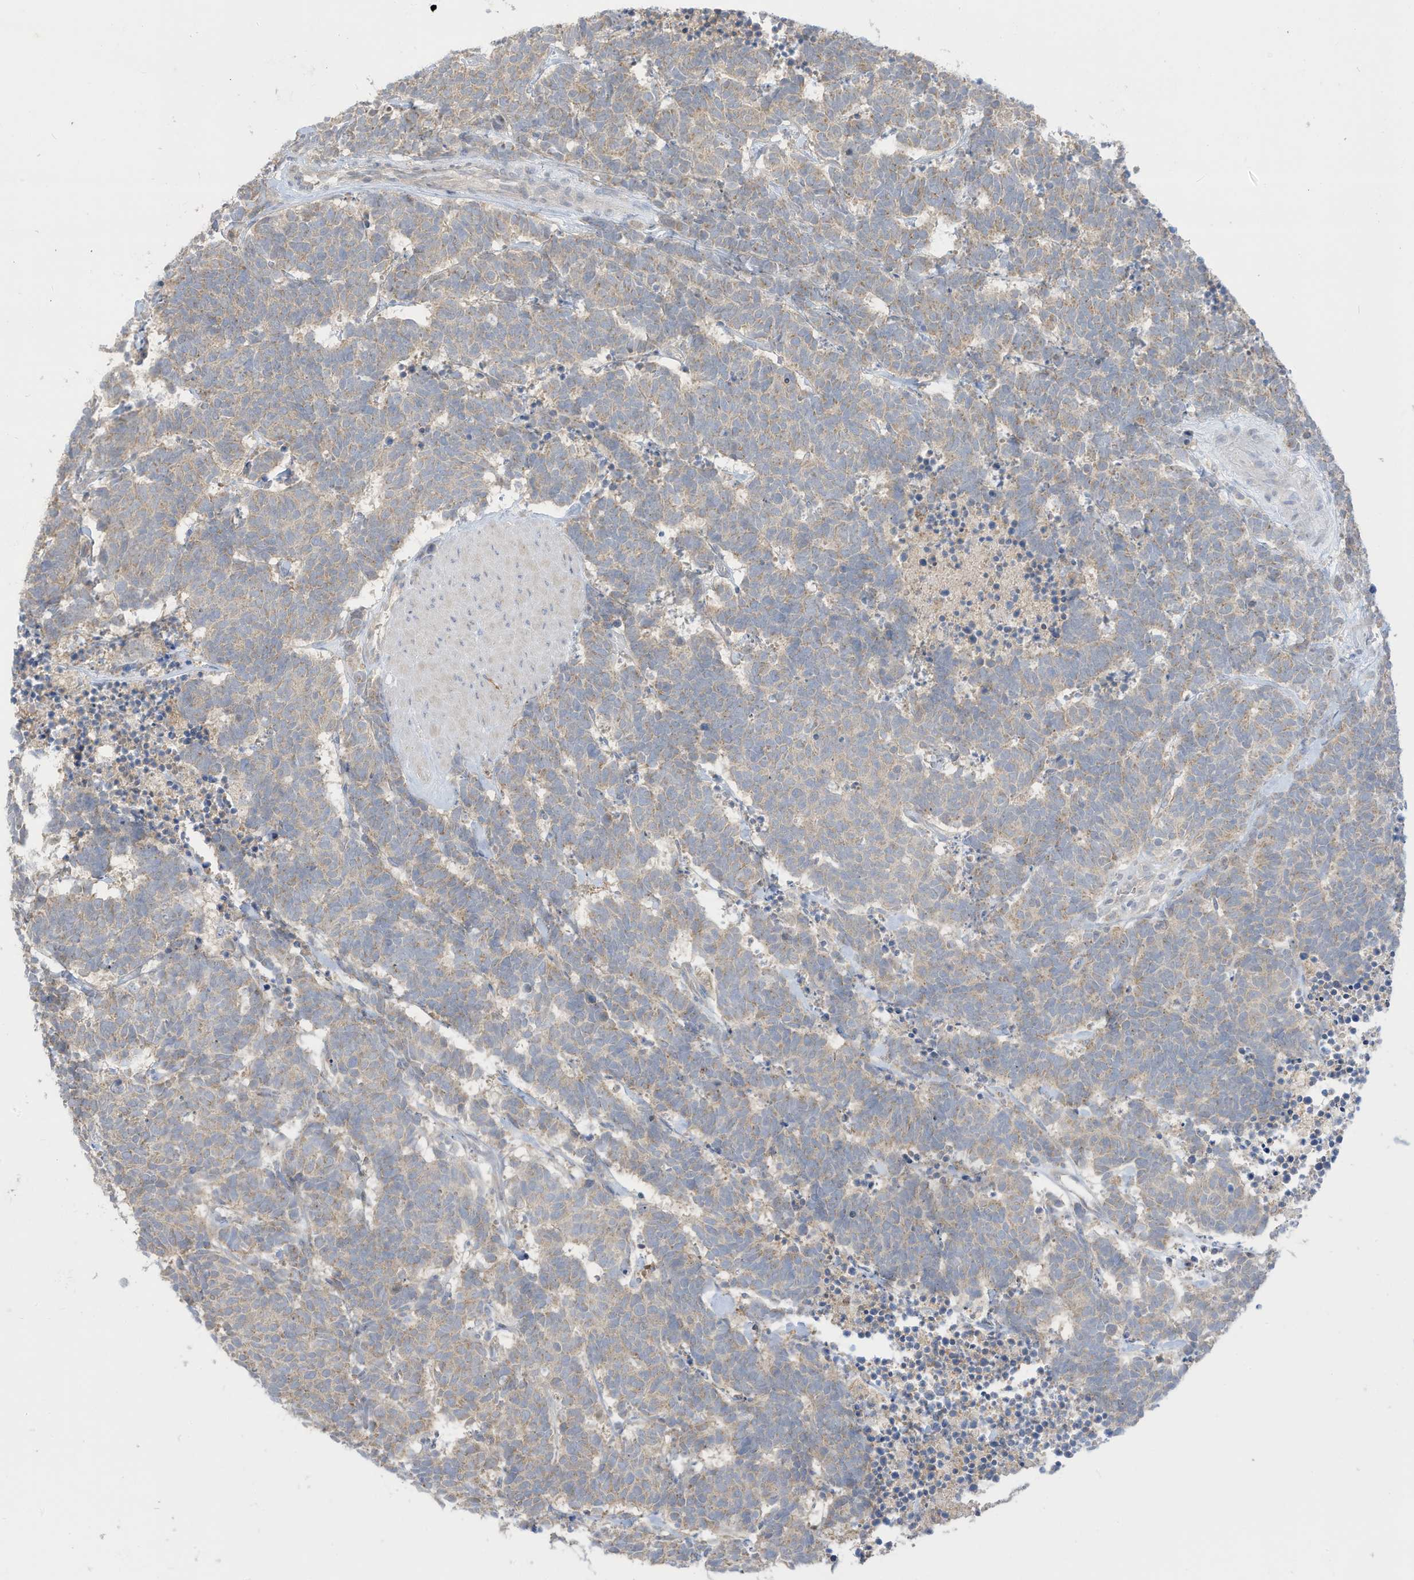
{"staining": {"intensity": "weak", "quantity": "<25%", "location": "cytoplasmic/membranous"}, "tissue": "carcinoid", "cell_type": "Tumor cells", "image_type": "cancer", "snomed": [{"axis": "morphology", "description": "Carcinoma, NOS"}, {"axis": "morphology", "description": "Carcinoid, malignant, NOS"}, {"axis": "topography", "description": "Urinary bladder"}], "caption": "There is no significant positivity in tumor cells of carcinoid. (DAB immunohistochemistry (IHC), high magnification).", "gene": "LRRN2", "patient": {"sex": "male", "age": 57}}